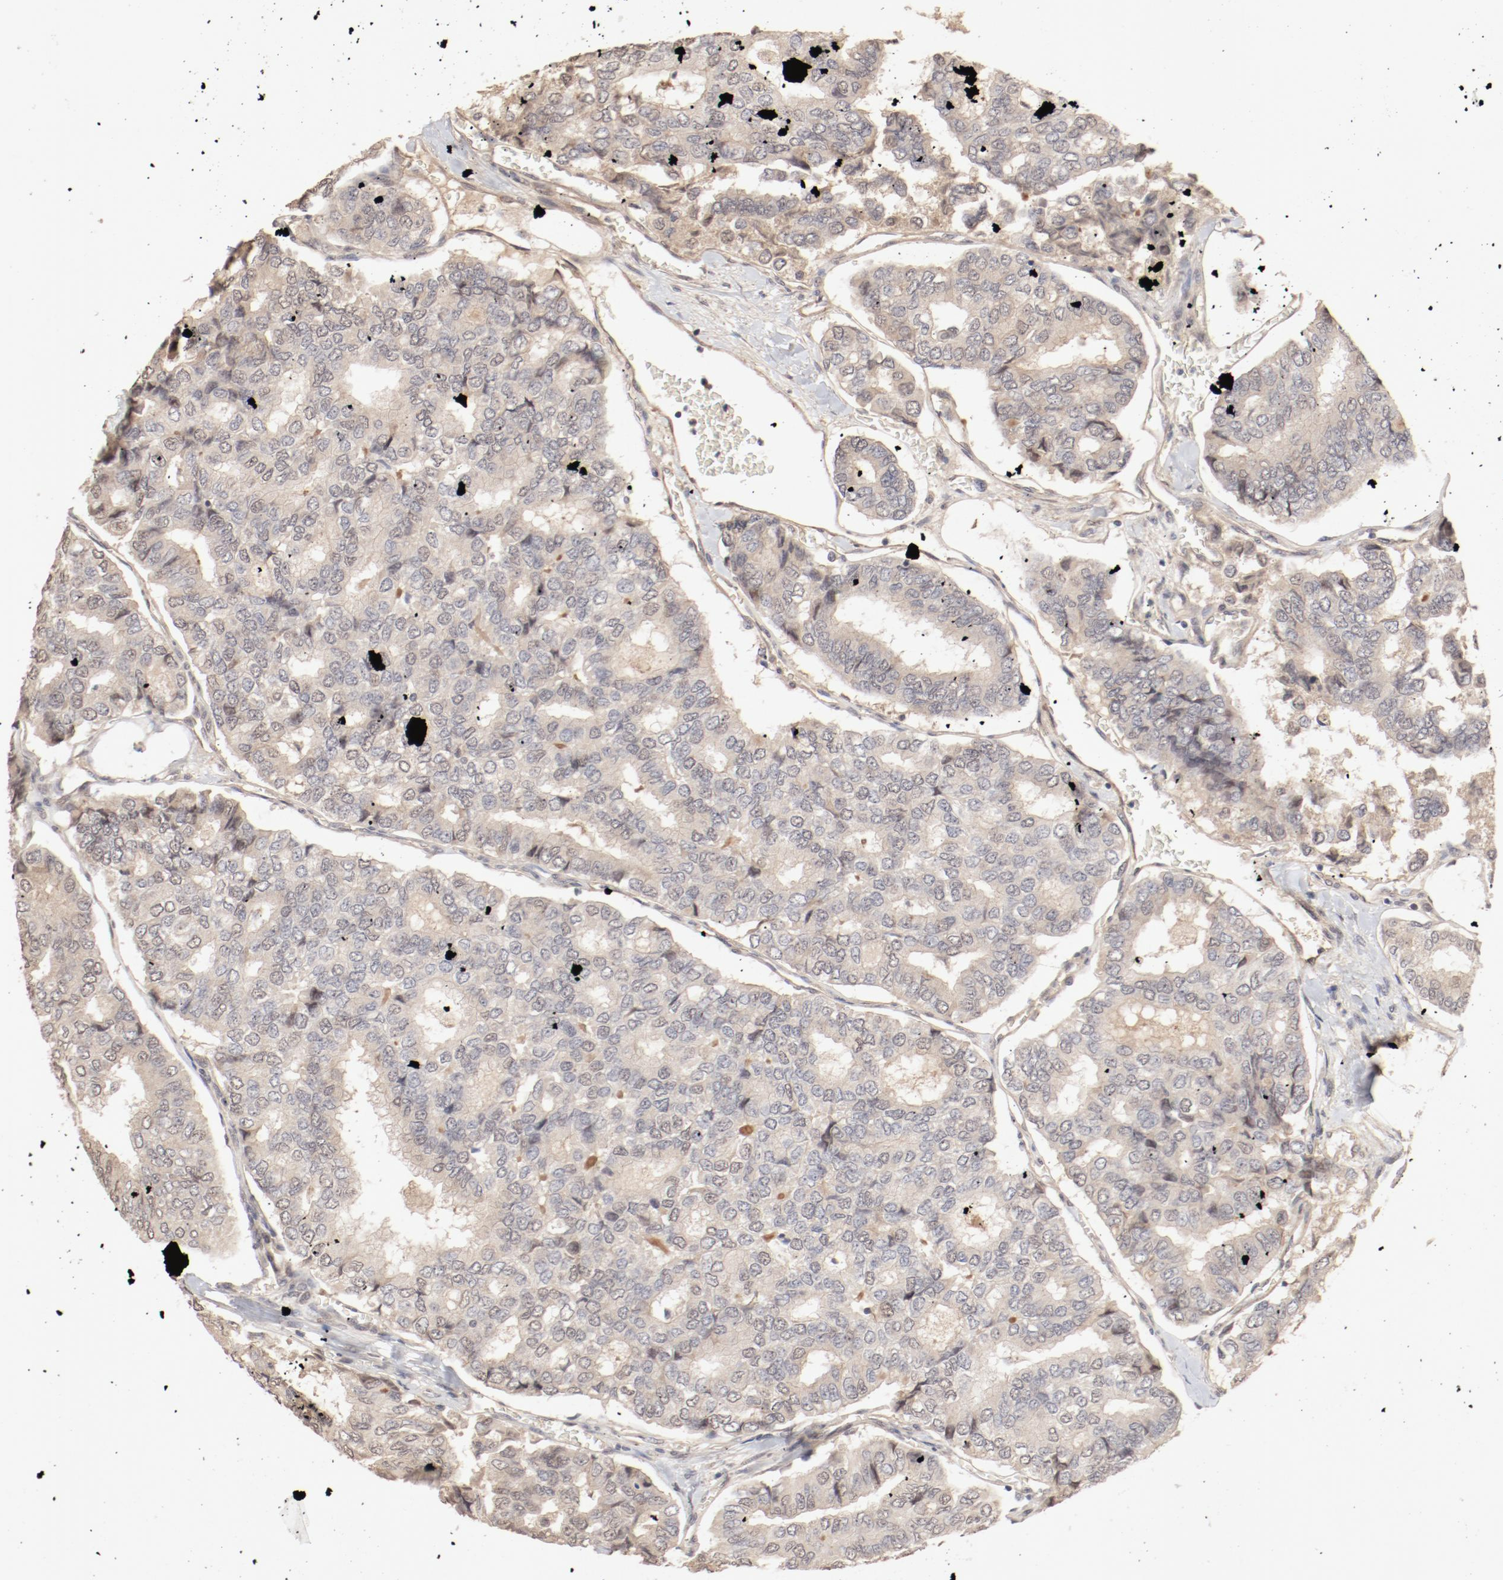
{"staining": {"intensity": "weak", "quantity": ">75%", "location": "cytoplasmic/membranous,nuclear"}, "tissue": "thyroid cancer", "cell_type": "Tumor cells", "image_type": "cancer", "snomed": [{"axis": "morphology", "description": "Papillary adenocarcinoma, NOS"}, {"axis": "topography", "description": "Thyroid gland"}], "caption": "About >75% of tumor cells in thyroid cancer demonstrate weak cytoplasmic/membranous and nuclear protein expression as visualized by brown immunohistochemical staining.", "gene": "IL3RA", "patient": {"sex": "female", "age": 35}}